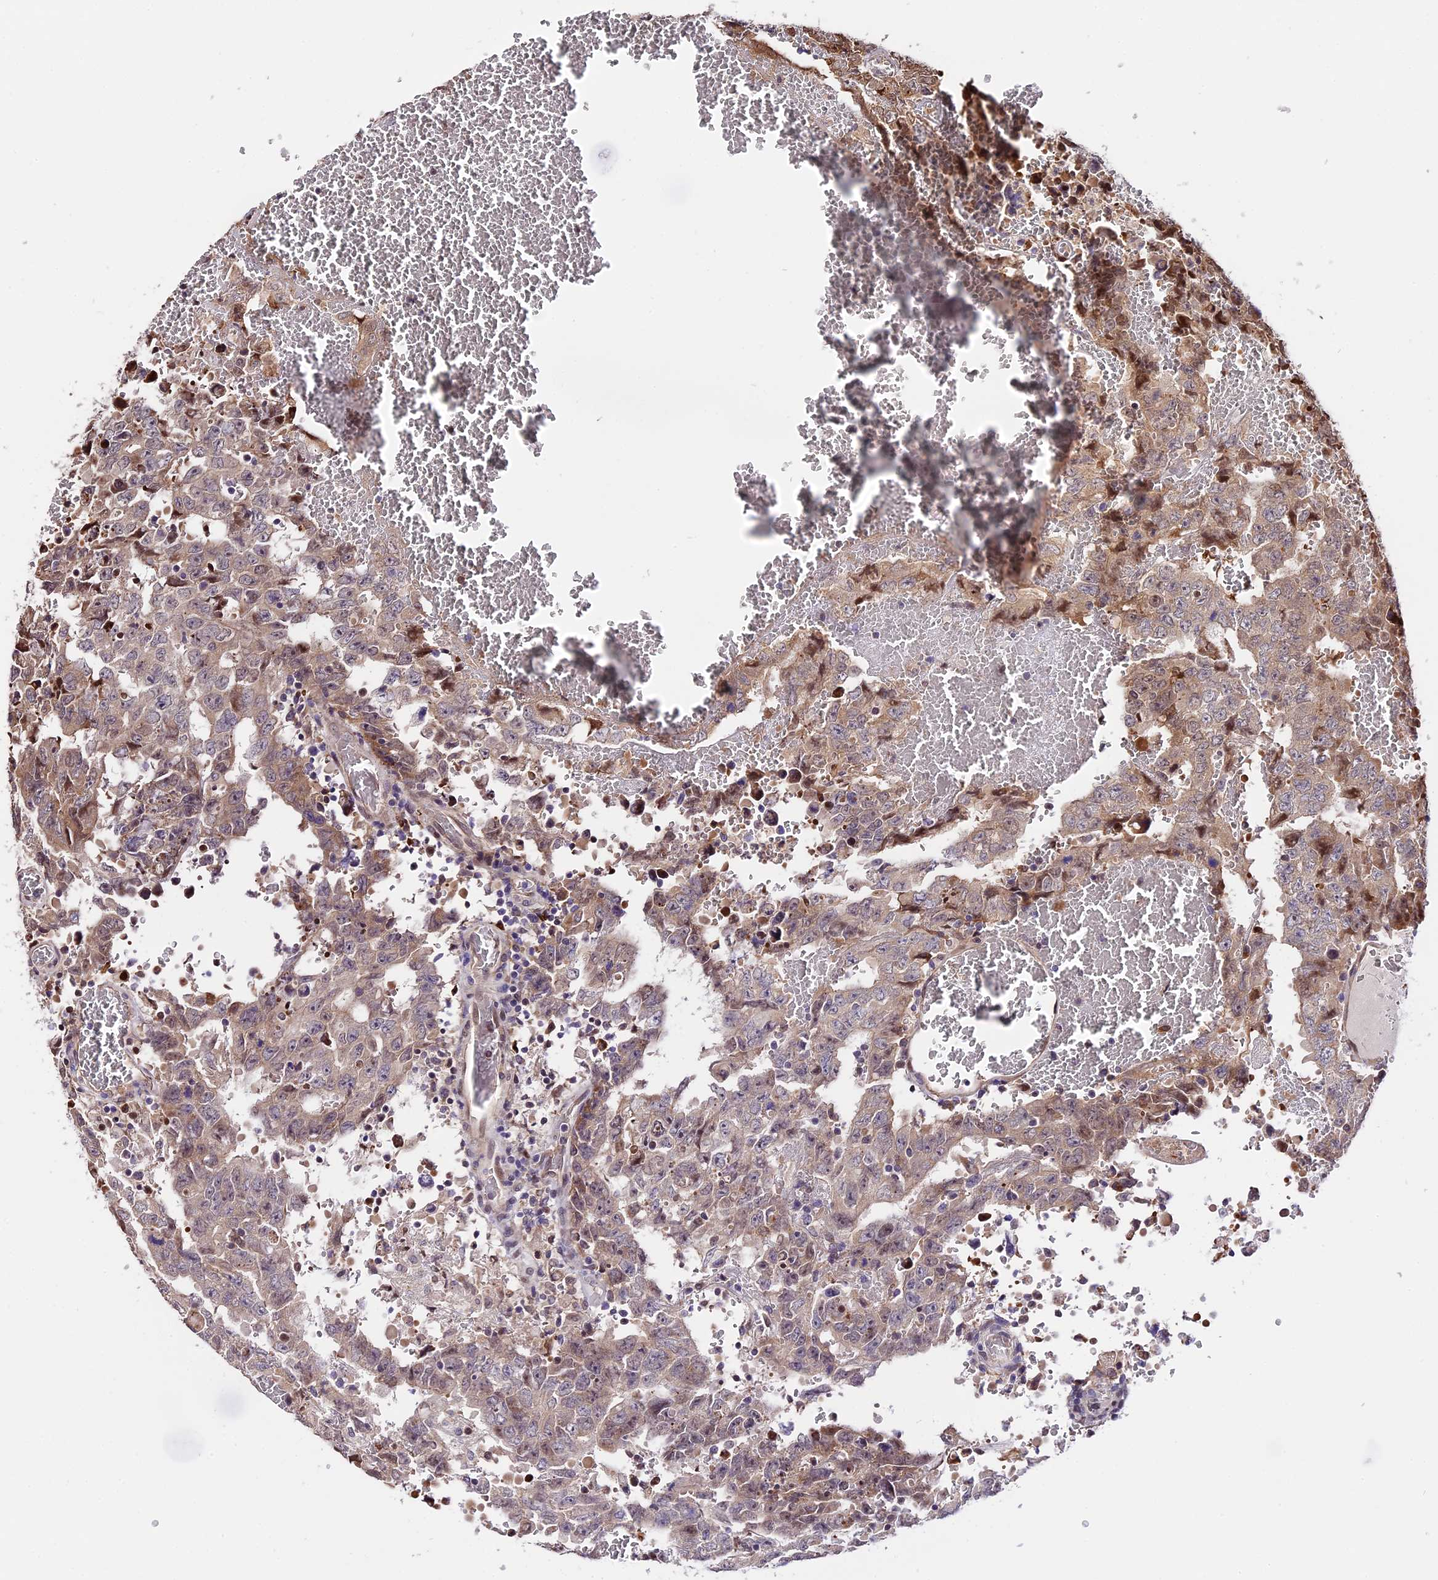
{"staining": {"intensity": "weak", "quantity": "<25%", "location": "cytoplasmic/membranous,nuclear"}, "tissue": "testis cancer", "cell_type": "Tumor cells", "image_type": "cancer", "snomed": [{"axis": "morphology", "description": "Carcinoma, Embryonal, NOS"}, {"axis": "topography", "description": "Testis"}], "caption": "This histopathology image is of embryonal carcinoma (testis) stained with IHC to label a protein in brown with the nuclei are counter-stained blue. There is no expression in tumor cells.", "gene": "HERPUD1", "patient": {"sex": "male", "age": 26}}